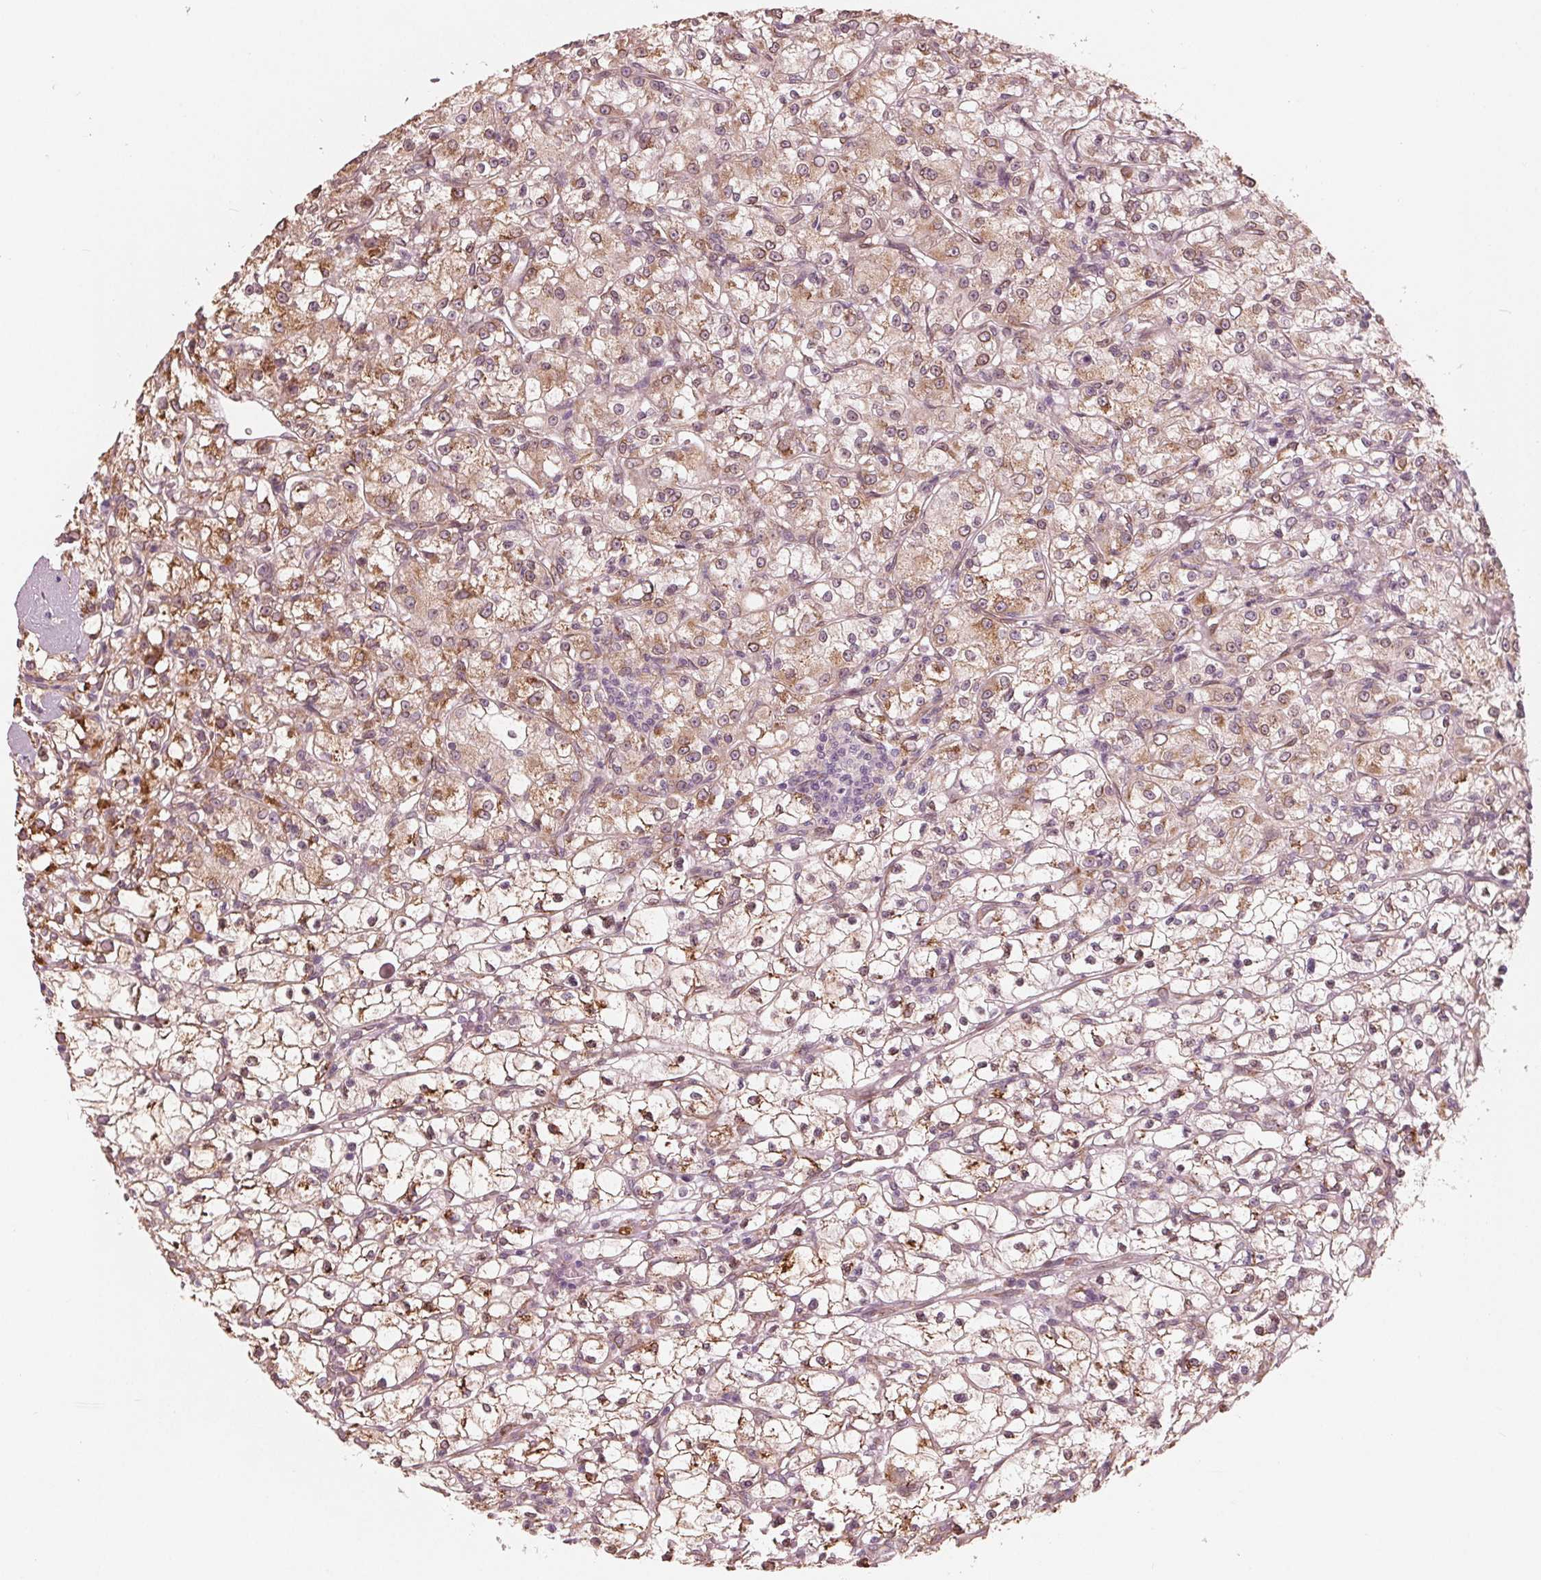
{"staining": {"intensity": "moderate", "quantity": ">75%", "location": "cytoplasmic/membranous"}, "tissue": "renal cancer", "cell_type": "Tumor cells", "image_type": "cancer", "snomed": [{"axis": "morphology", "description": "Adenocarcinoma, NOS"}, {"axis": "topography", "description": "Kidney"}], "caption": "Tumor cells show medium levels of moderate cytoplasmic/membranous staining in approximately >75% of cells in human renal adenocarcinoma.", "gene": "IKBIP", "patient": {"sex": "female", "age": 59}}